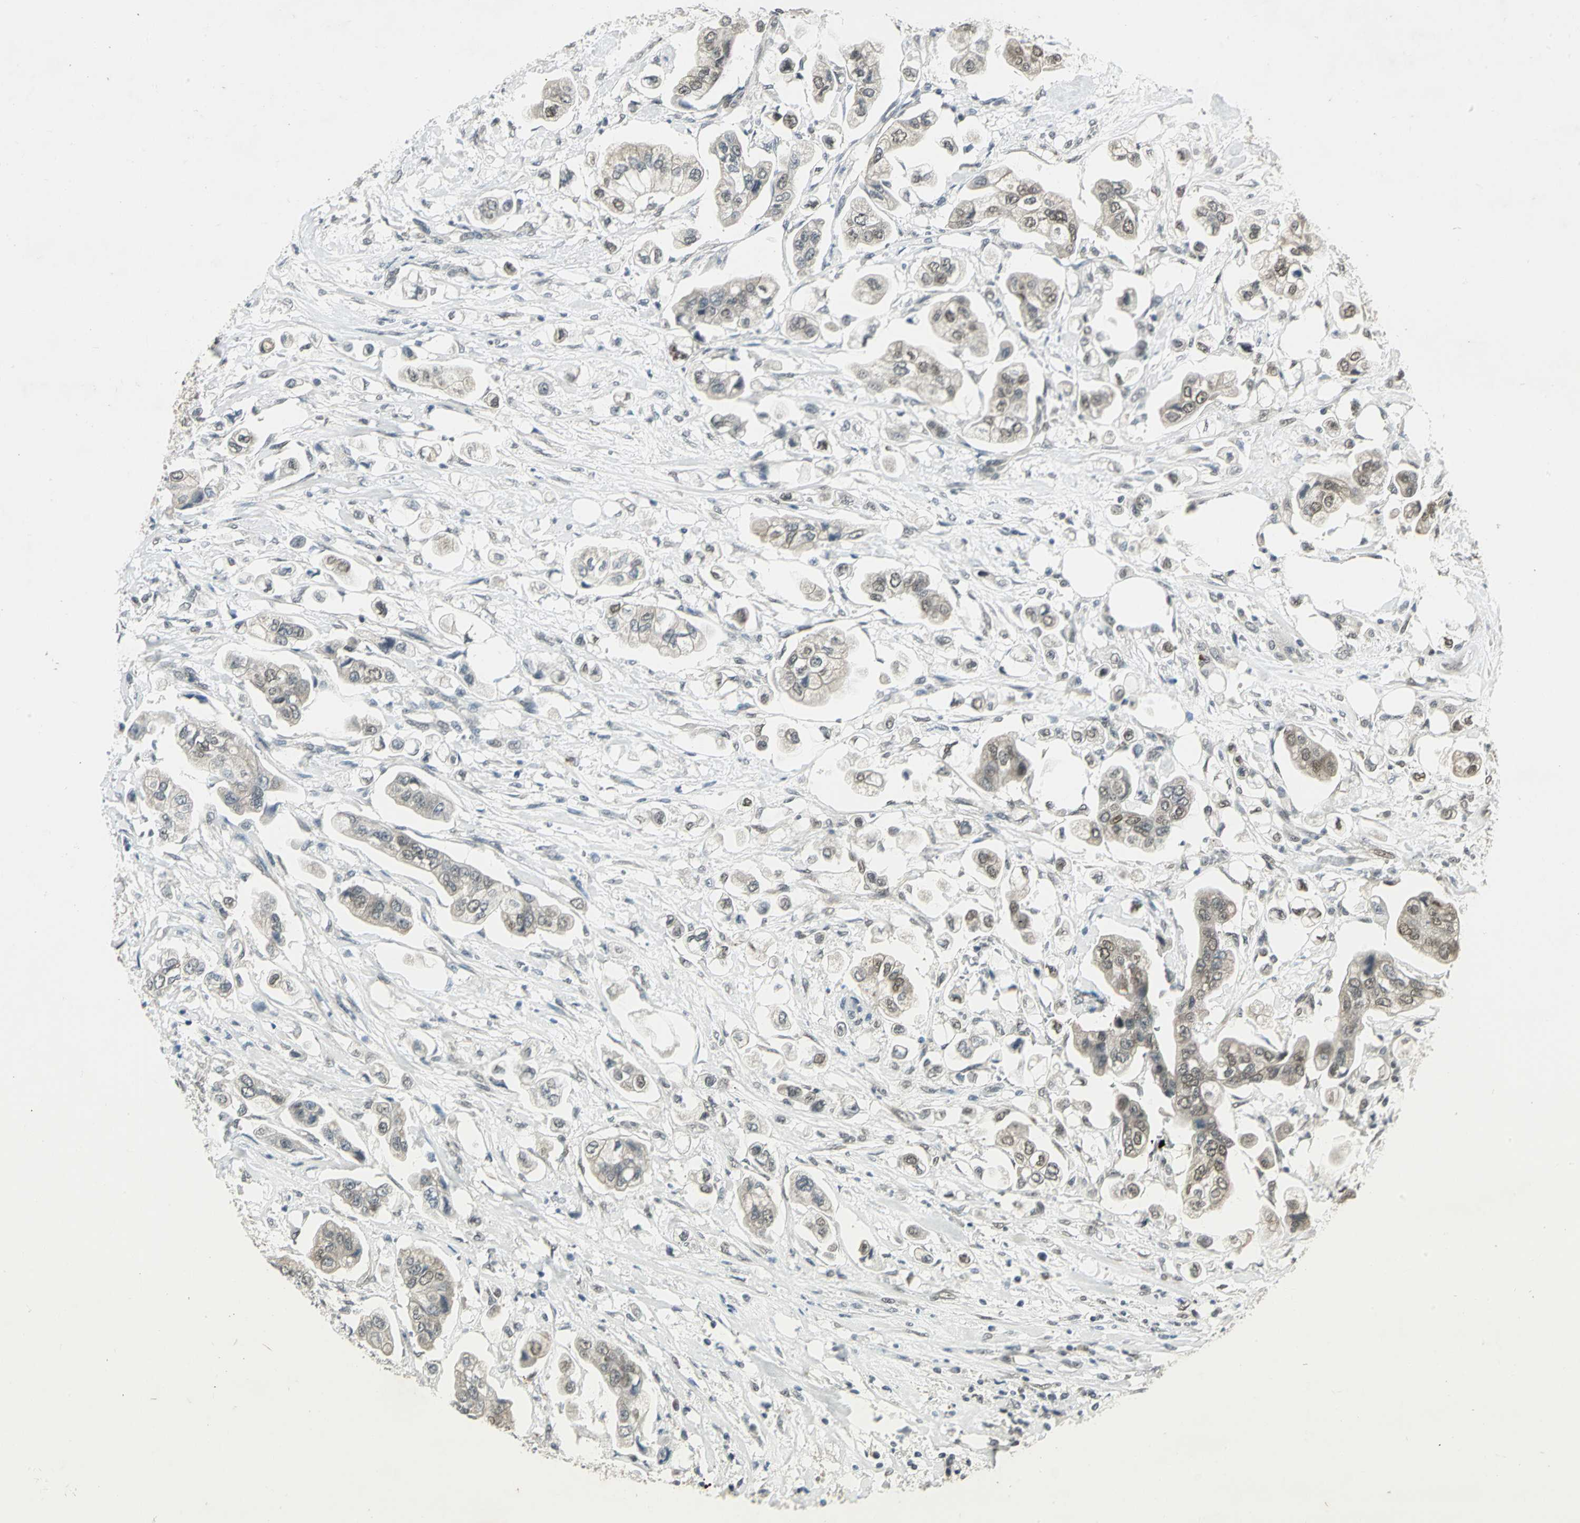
{"staining": {"intensity": "weak", "quantity": "25%-75%", "location": "cytoplasmic/membranous"}, "tissue": "stomach cancer", "cell_type": "Tumor cells", "image_type": "cancer", "snomed": [{"axis": "morphology", "description": "Adenocarcinoma, NOS"}, {"axis": "topography", "description": "Stomach"}], "caption": "Adenocarcinoma (stomach) stained for a protein (brown) shows weak cytoplasmic/membranous positive positivity in approximately 25%-75% of tumor cells.", "gene": "RAD17", "patient": {"sex": "male", "age": 62}}